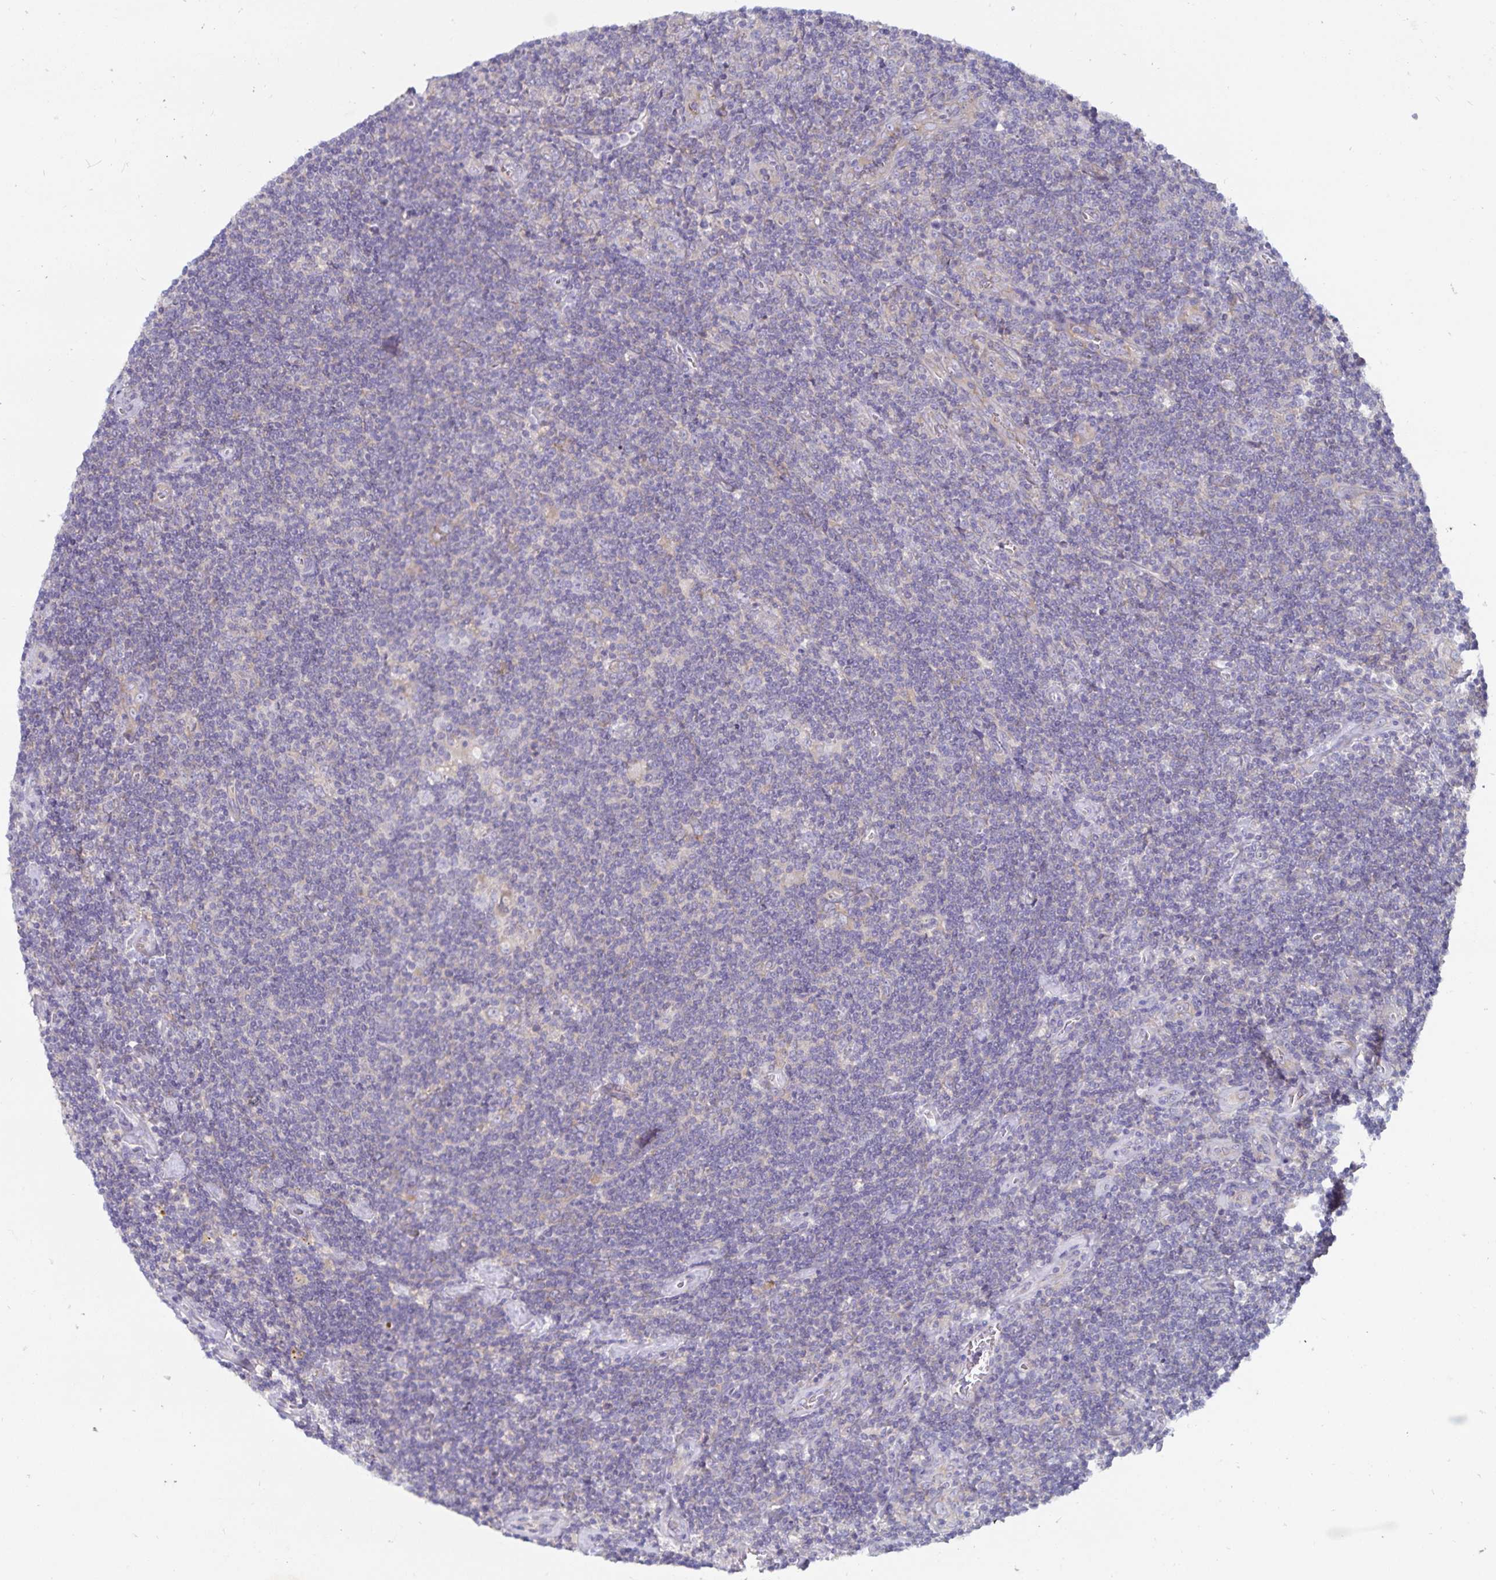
{"staining": {"intensity": "negative", "quantity": "none", "location": "none"}, "tissue": "lymphoma", "cell_type": "Tumor cells", "image_type": "cancer", "snomed": [{"axis": "morphology", "description": "Hodgkin's disease, NOS"}, {"axis": "topography", "description": "Lymph node"}], "caption": "An IHC micrograph of lymphoma is shown. There is no staining in tumor cells of lymphoma. The staining is performed using DAB brown chromogen with nuclei counter-stained in using hematoxylin.", "gene": "FAM120A", "patient": {"sex": "male", "age": 40}}